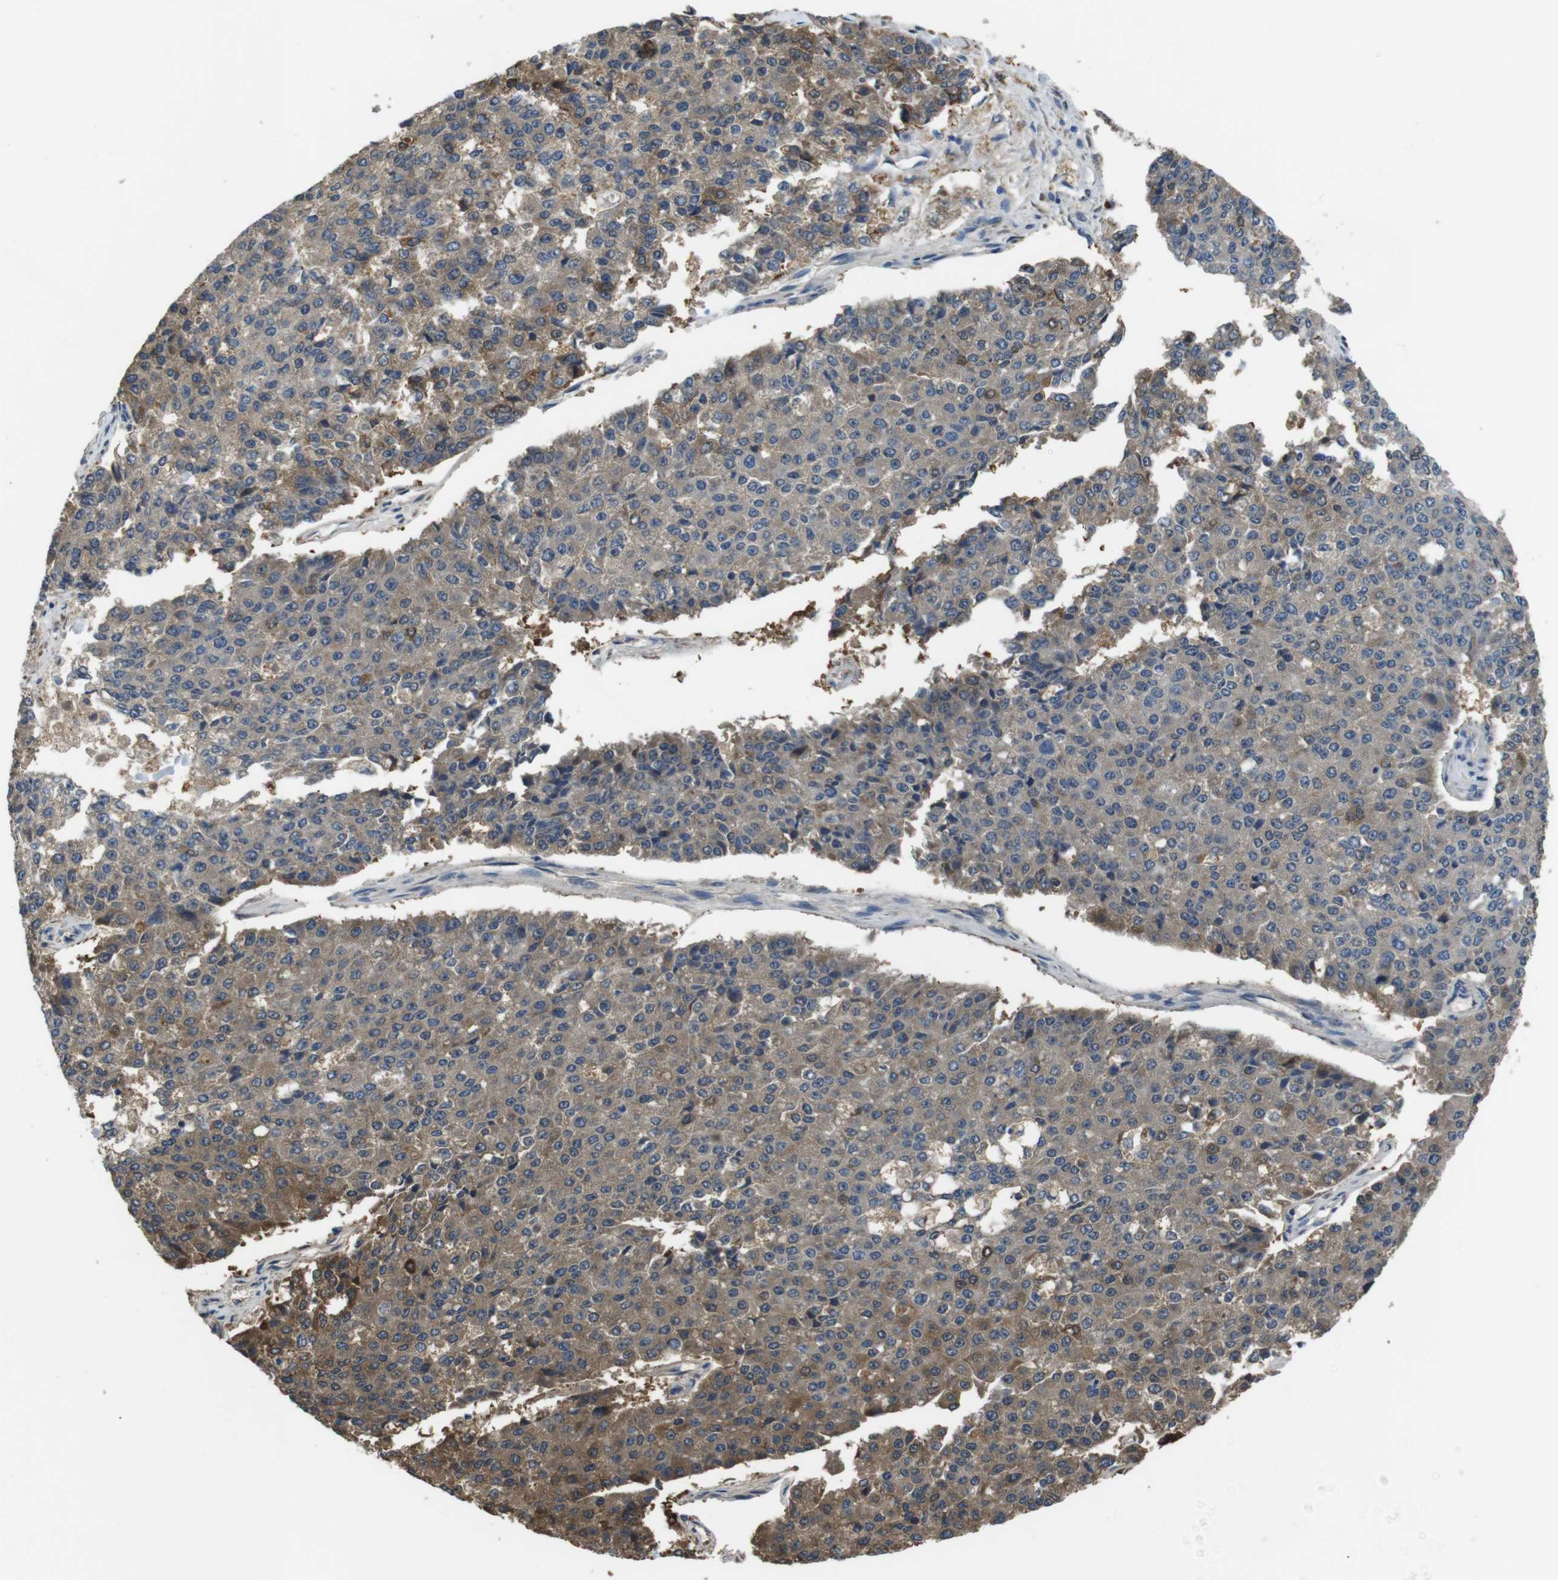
{"staining": {"intensity": "moderate", "quantity": ">75%", "location": "cytoplasmic/membranous"}, "tissue": "pancreatic cancer", "cell_type": "Tumor cells", "image_type": "cancer", "snomed": [{"axis": "morphology", "description": "Adenocarcinoma, NOS"}, {"axis": "topography", "description": "Pancreas"}], "caption": "The histopathology image shows immunohistochemical staining of pancreatic cancer (adenocarcinoma). There is moderate cytoplasmic/membranous staining is appreciated in approximately >75% of tumor cells.", "gene": "RAB6A", "patient": {"sex": "male", "age": 50}}